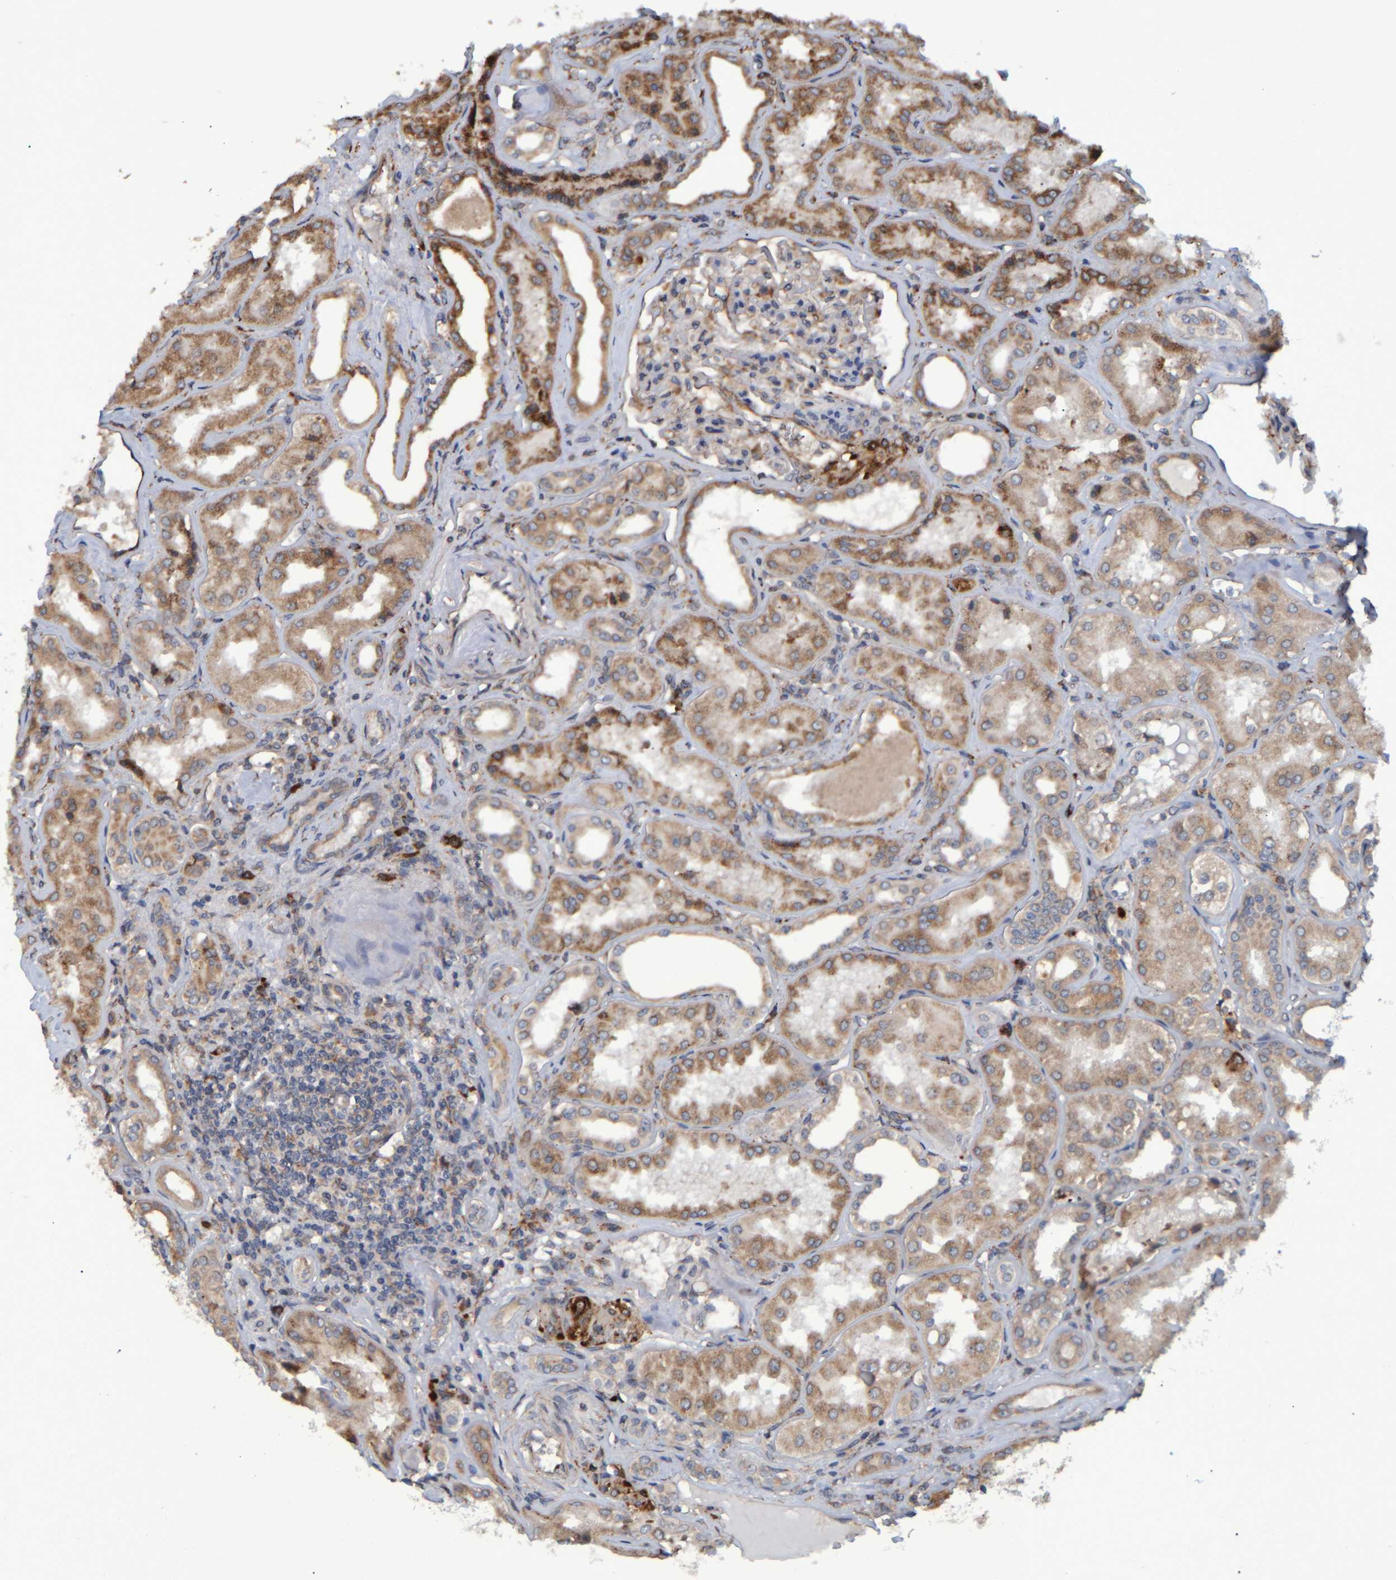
{"staining": {"intensity": "moderate", "quantity": "25%-75%", "location": "cytoplasmic/membranous"}, "tissue": "kidney", "cell_type": "Cells in glomeruli", "image_type": "normal", "snomed": [{"axis": "morphology", "description": "Normal tissue, NOS"}, {"axis": "topography", "description": "Kidney"}], "caption": "Cells in glomeruli display medium levels of moderate cytoplasmic/membranous positivity in about 25%-75% of cells in normal human kidney.", "gene": "SPAG5", "patient": {"sex": "female", "age": 56}}